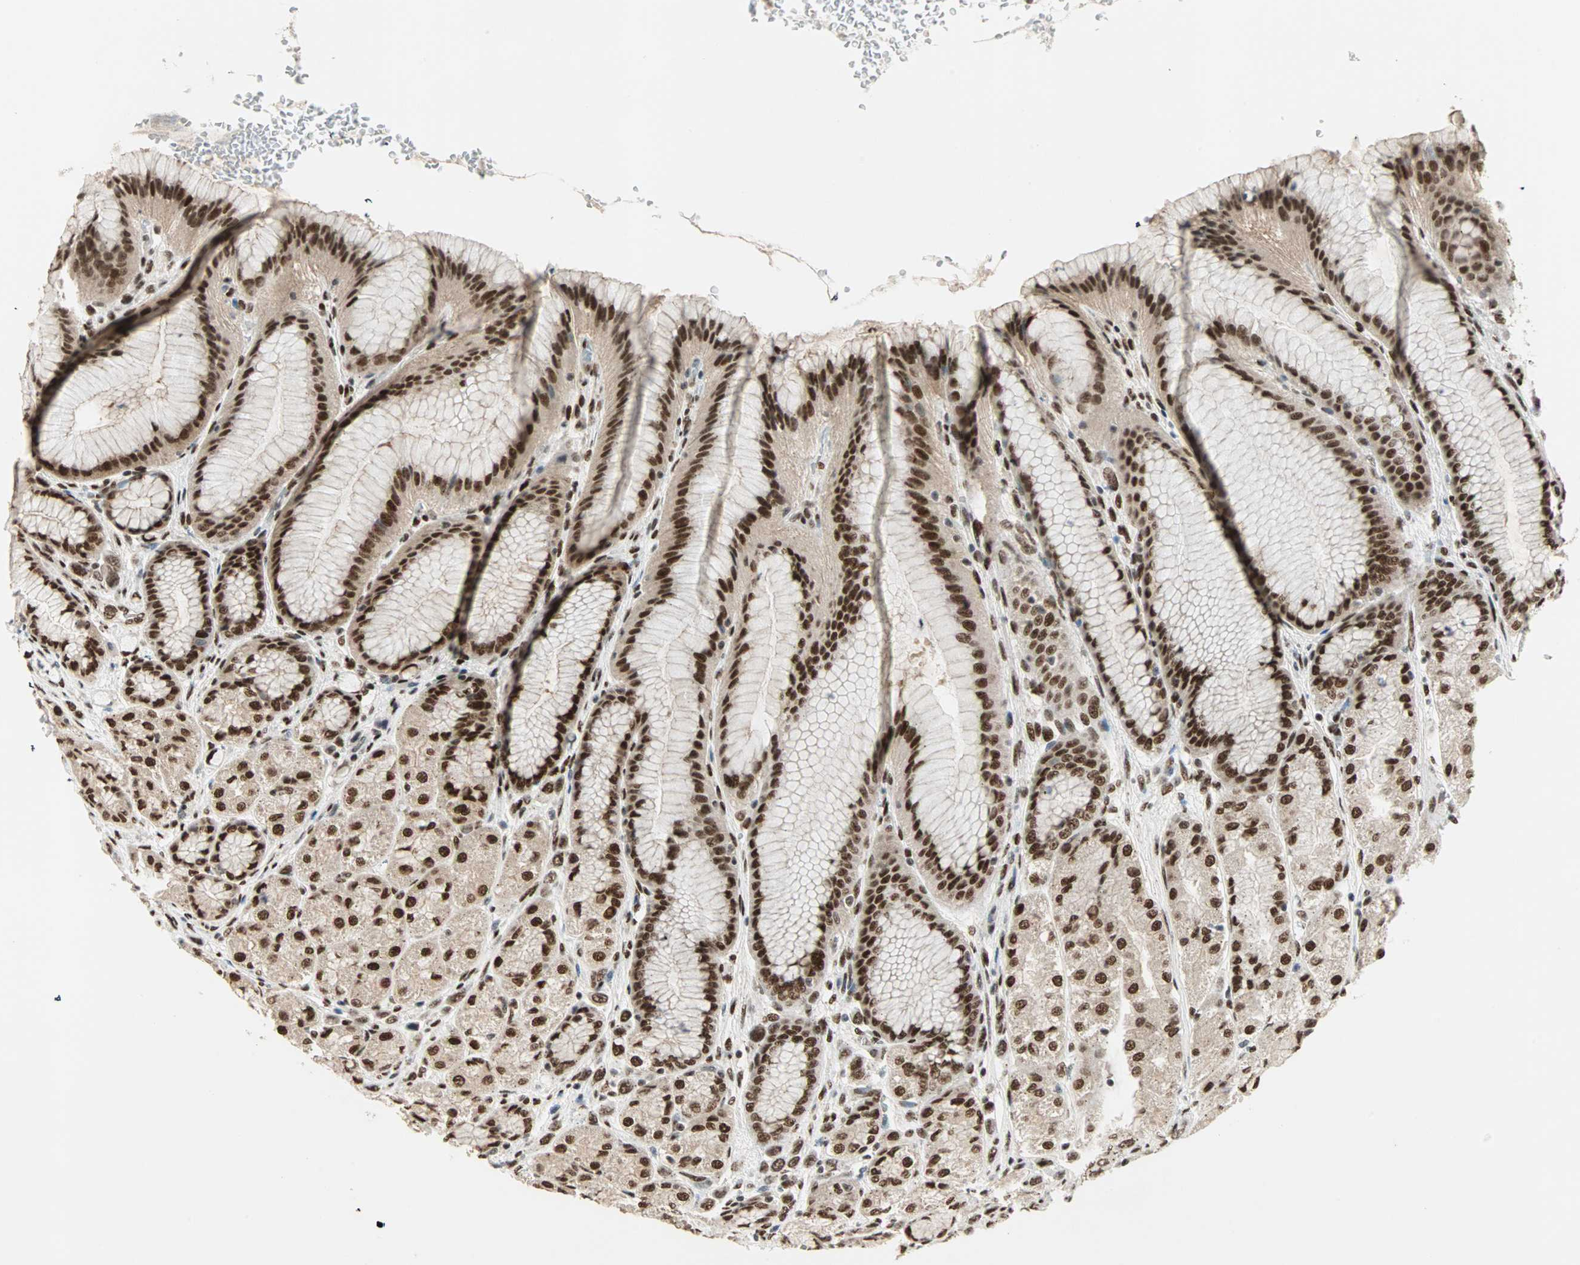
{"staining": {"intensity": "strong", "quantity": ">75%", "location": "nuclear"}, "tissue": "stomach", "cell_type": "Glandular cells", "image_type": "normal", "snomed": [{"axis": "morphology", "description": "Normal tissue, NOS"}, {"axis": "morphology", "description": "Adenocarcinoma, NOS"}, {"axis": "topography", "description": "Stomach"}, {"axis": "topography", "description": "Stomach, lower"}], "caption": "This photomicrograph displays immunohistochemistry (IHC) staining of benign stomach, with high strong nuclear expression in approximately >75% of glandular cells.", "gene": "BLM", "patient": {"sex": "female", "age": 65}}